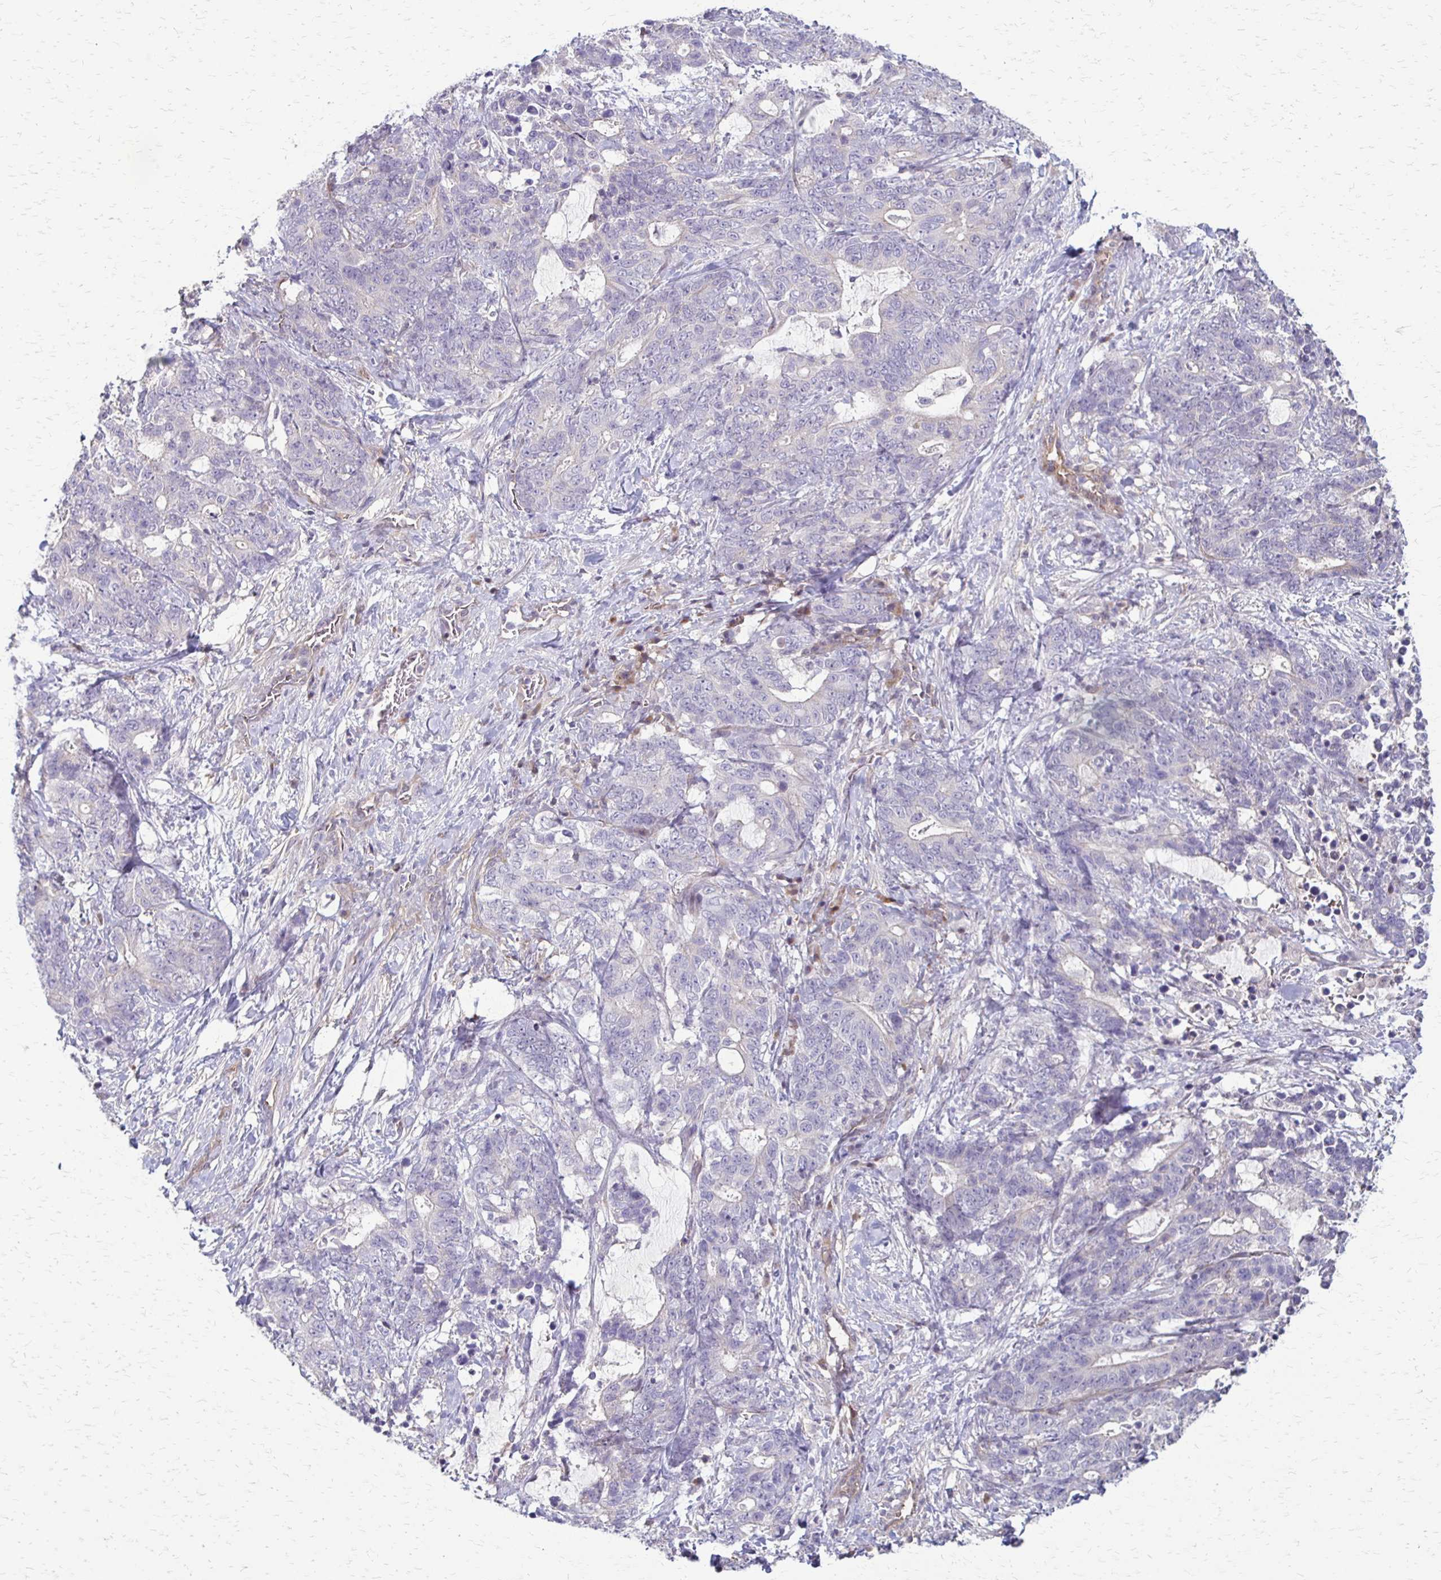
{"staining": {"intensity": "negative", "quantity": "none", "location": "none"}, "tissue": "stomach cancer", "cell_type": "Tumor cells", "image_type": "cancer", "snomed": [{"axis": "morphology", "description": "Normal tissue, NOS"}, {"axis": "morphology", "description": "Adenocarcinoma, NOS"}, {"axis": "topography", "description": "Stomach"}], "caption": "IHC photomicrograph of human adenocarcinoma (stomach) stained for a protein (brown), which demonstrates no expression in tumor cells. (DAB (3,3'-diaminobenzidine) IHC, high magnification).", "gene": "CFL2", "patient": {"sex": "female", "age": 64}}